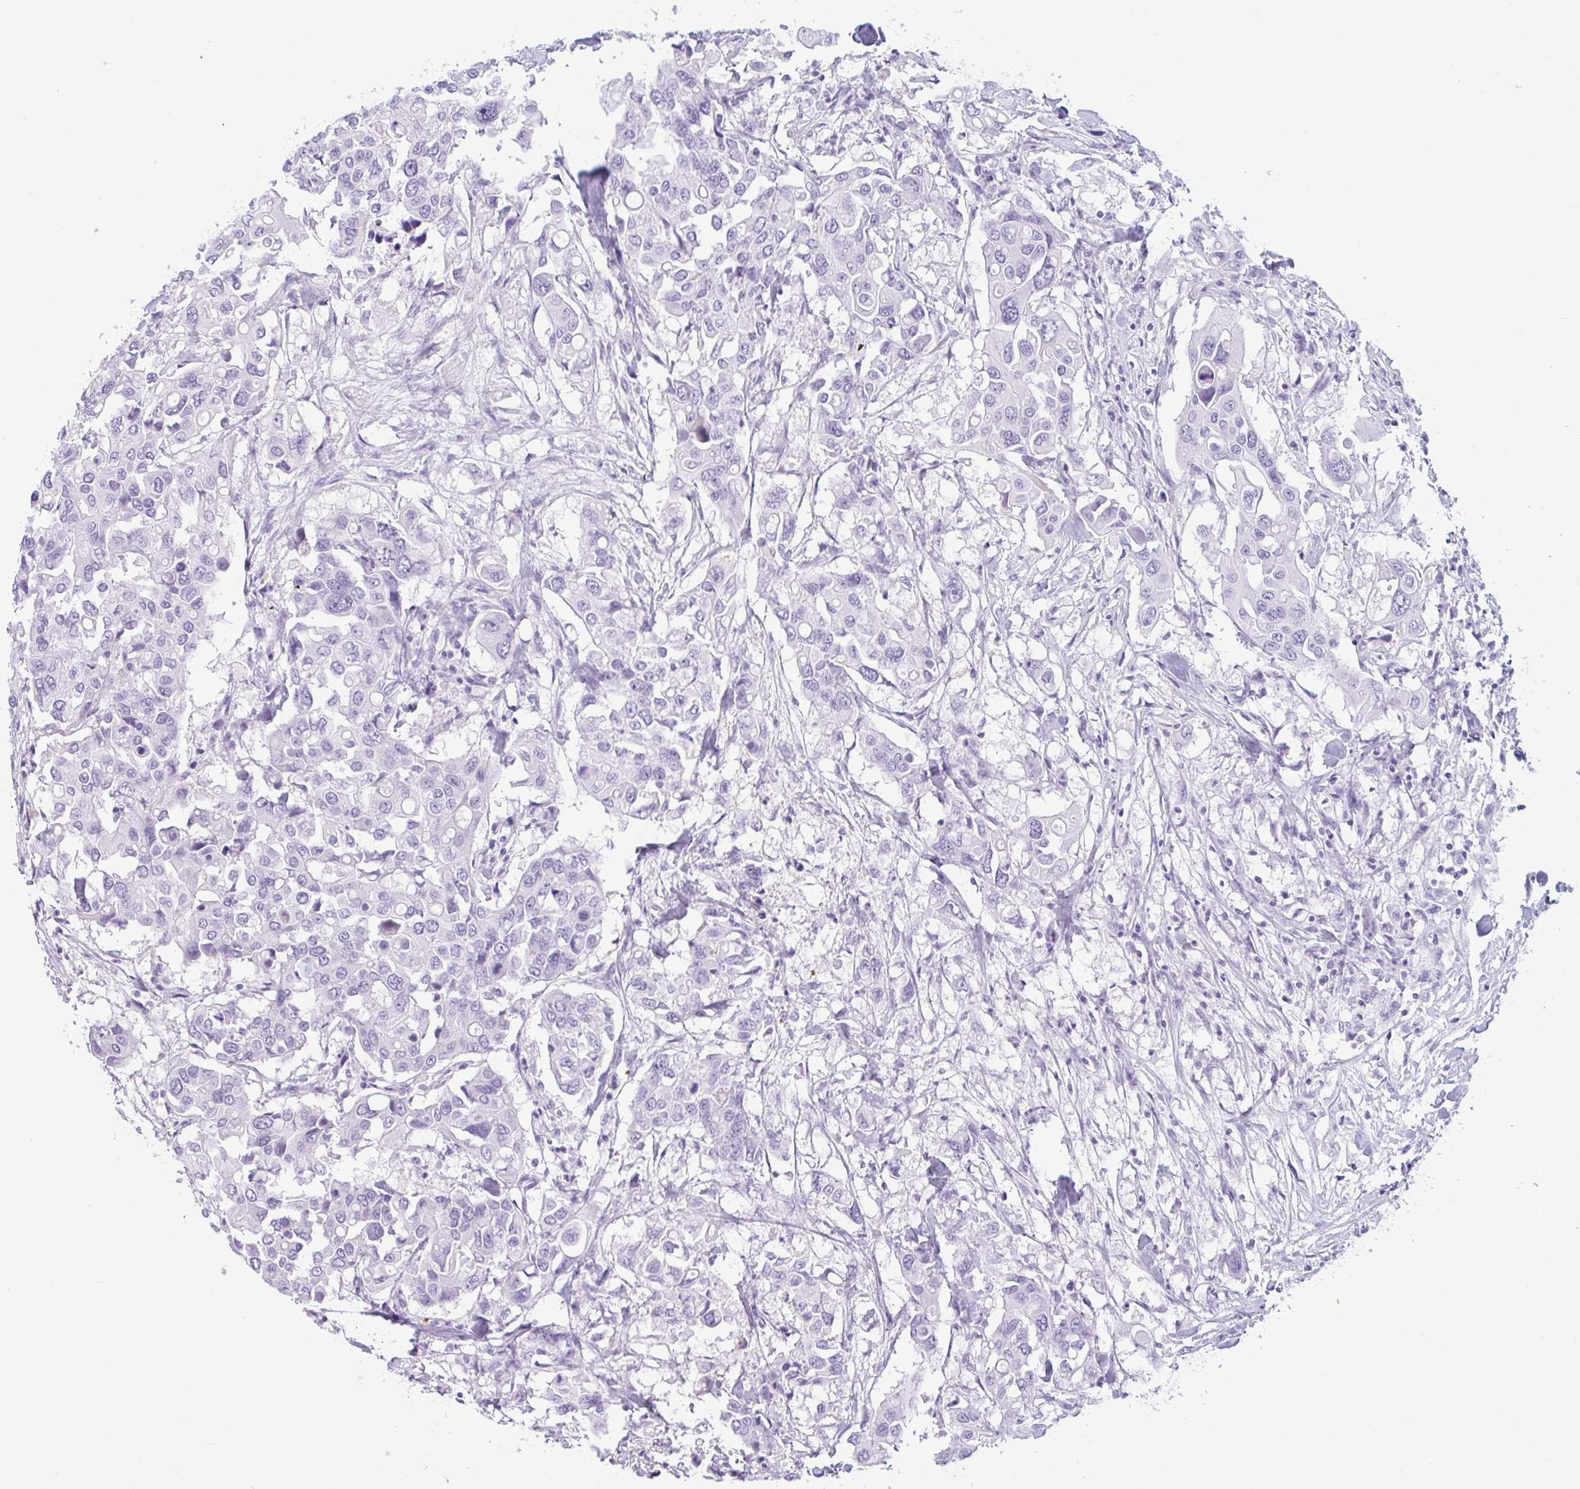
{"staining": {"intensity": "negative", "quantity": "none", "location": "none"}, "tissue": "colorectal cancer", "cell_type": "Tumor cells", "image_type": "cancer", "snomed": [{"axis": "morphology", "description": "Adenocarcinoma, NOS"}, {"axis": "topography", "description": "Colon"}], "caption": "The image reveals no staining of tumor cells in colorectal adenocarcinoma.", "gene": "CTSE", "patient": {"sex": "male", "age": 77}}